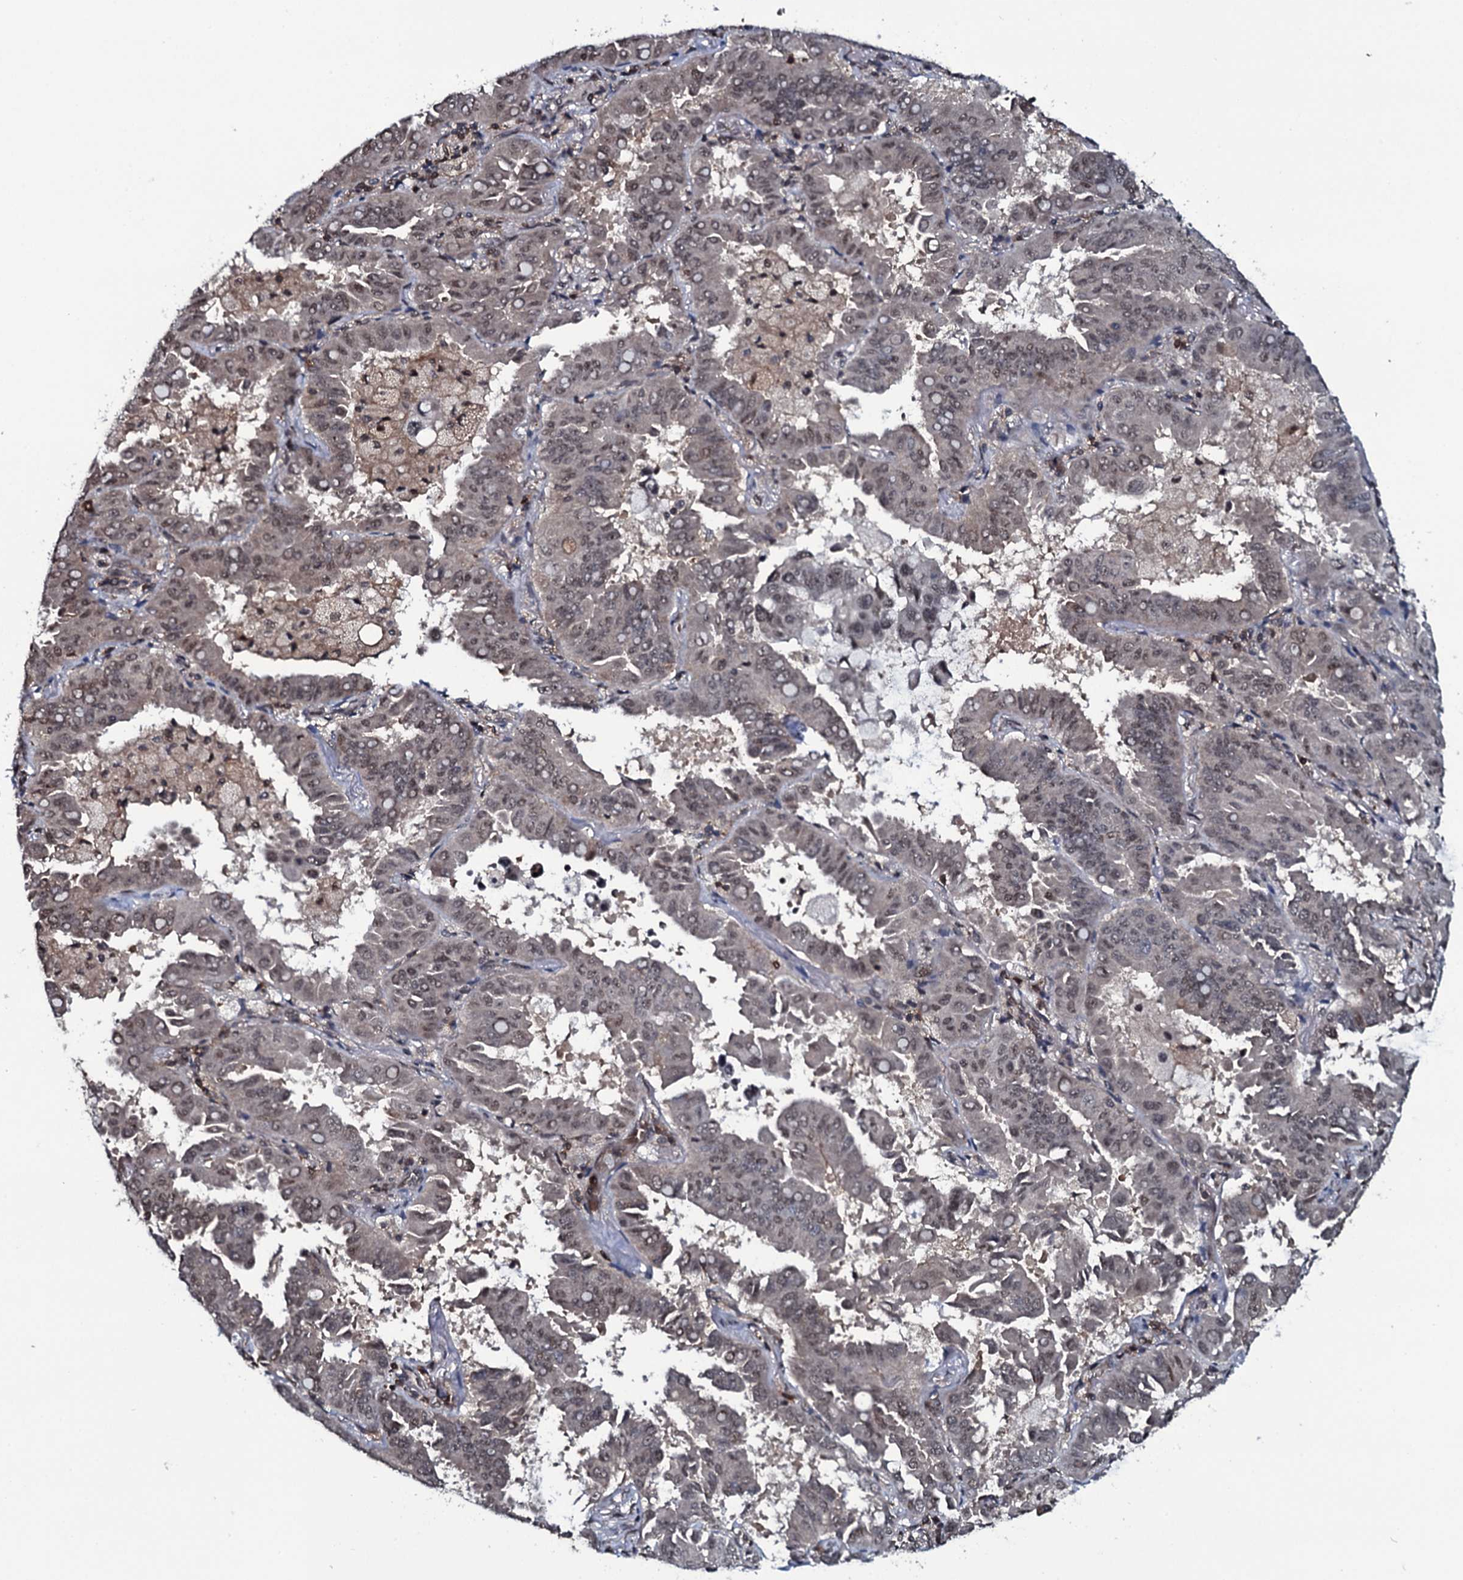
{"staining": {"intensity": "weak", "quantity": ">75%", "location": "nuclear"}, "tissue": "lung cancer", "cell_type": "Tumor cells", "image_type": "cancer", "snomed": [{"axis": "morphology", "description": "Adenocarcinoma, NOS"}, {"axis": "topography", "description": "Lung"}], "caption": "There is low levels of weak nuclear expression in tumor cells of lung adenocarcinoma, as demonstrated by immunohistochemical staining (brown color).", "gene": "HDDC3", "patient": {"sex": "male", "age": 64}}